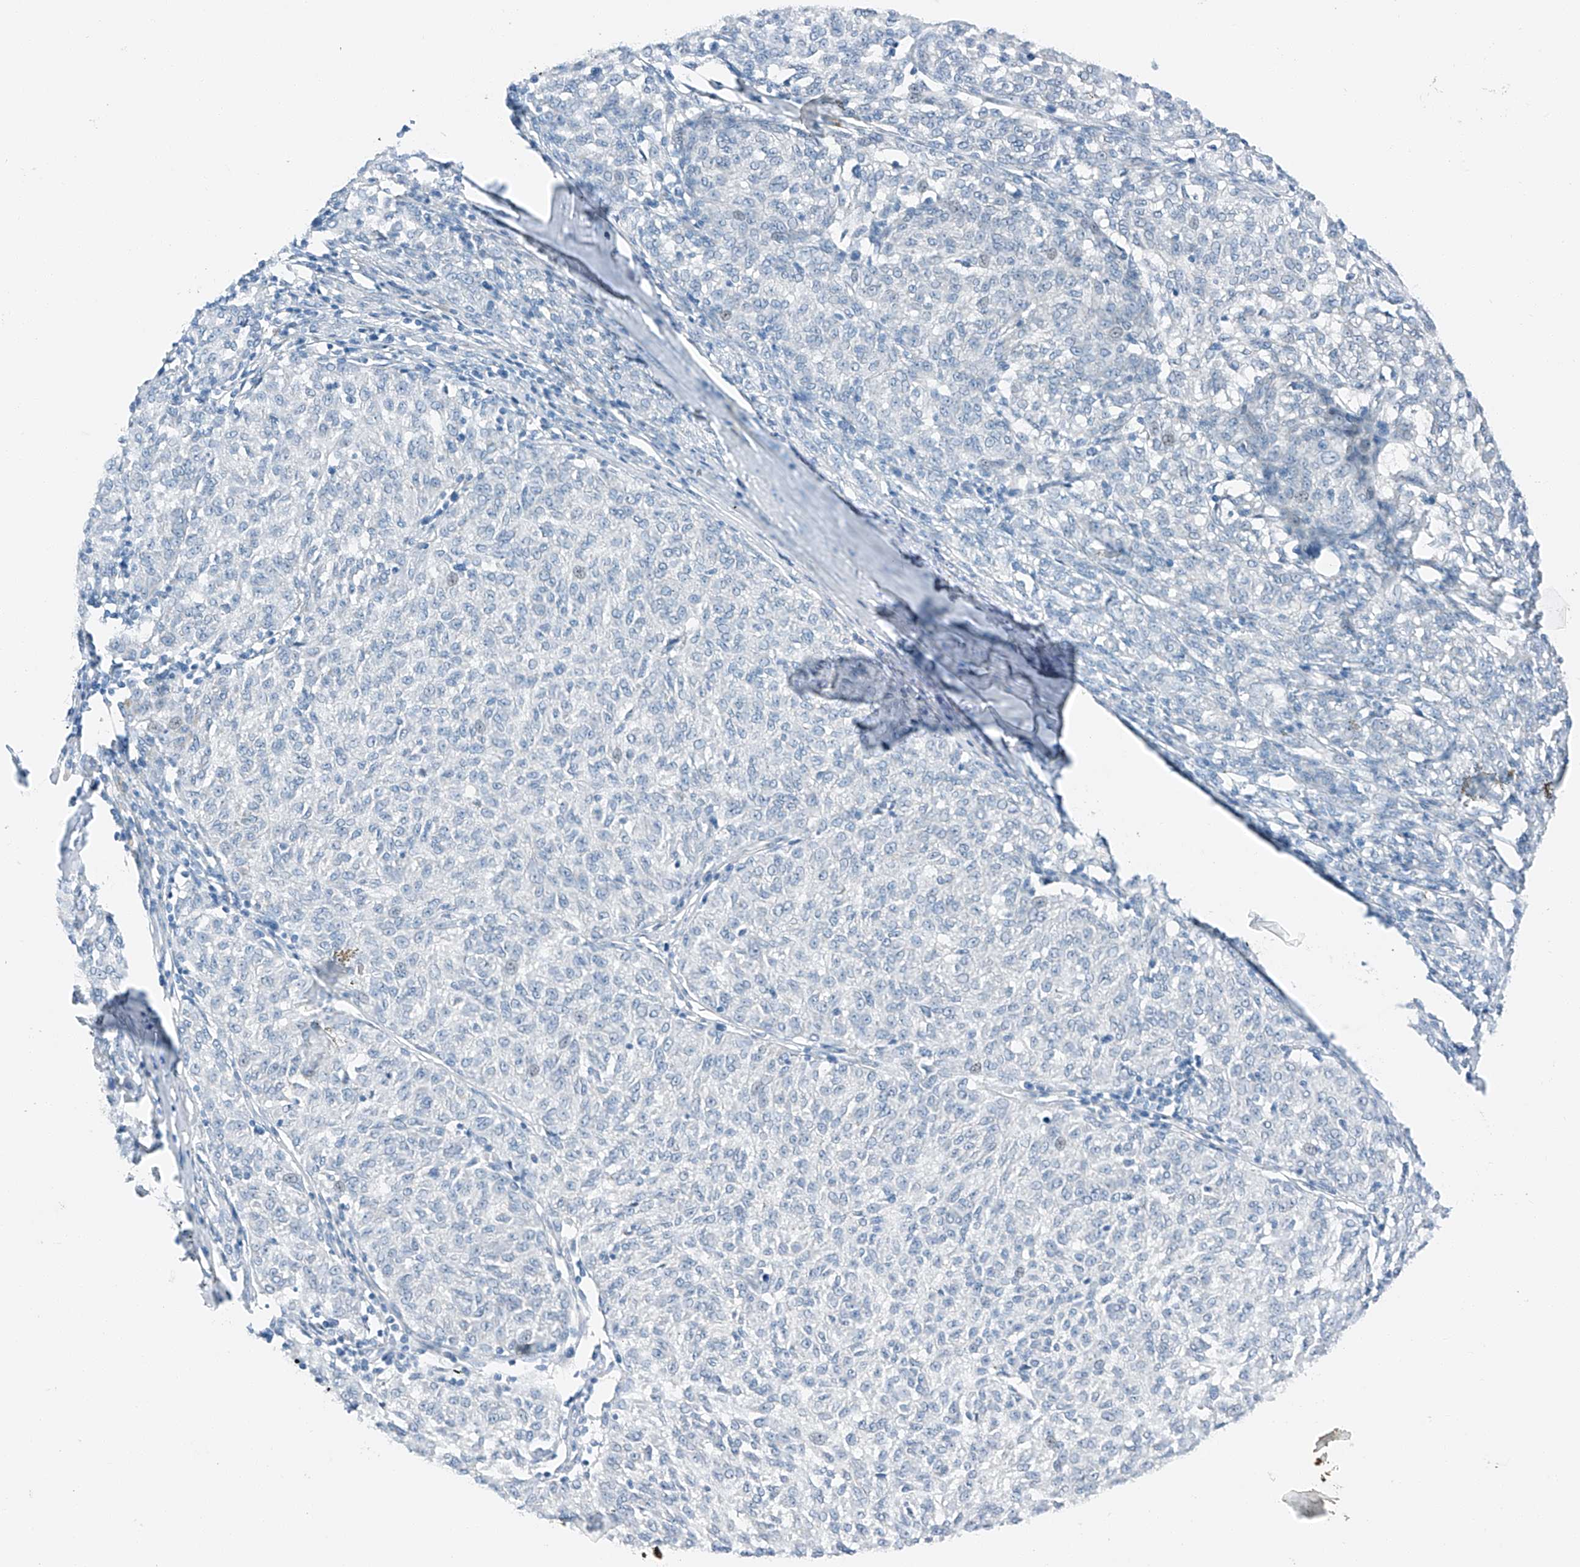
{"staining": {"intensity": "negative", "quantity": "none", "location": "none"}, "tissue": "melanoma", "cell_type": "Tumor cells", "image_type": "cancer", "snomed": [{"axis": "morphology", "description": "Malignant melanoma, NOS"}, {"axis": "topography", "description": "Skin"}], "caption": "Immunohistochemistry image of melanoma stained for a protein (brown), which reveals no staining in tumor cells.", "gene": "MDGA1", "patient": {"sex": "female", "age": 72}}